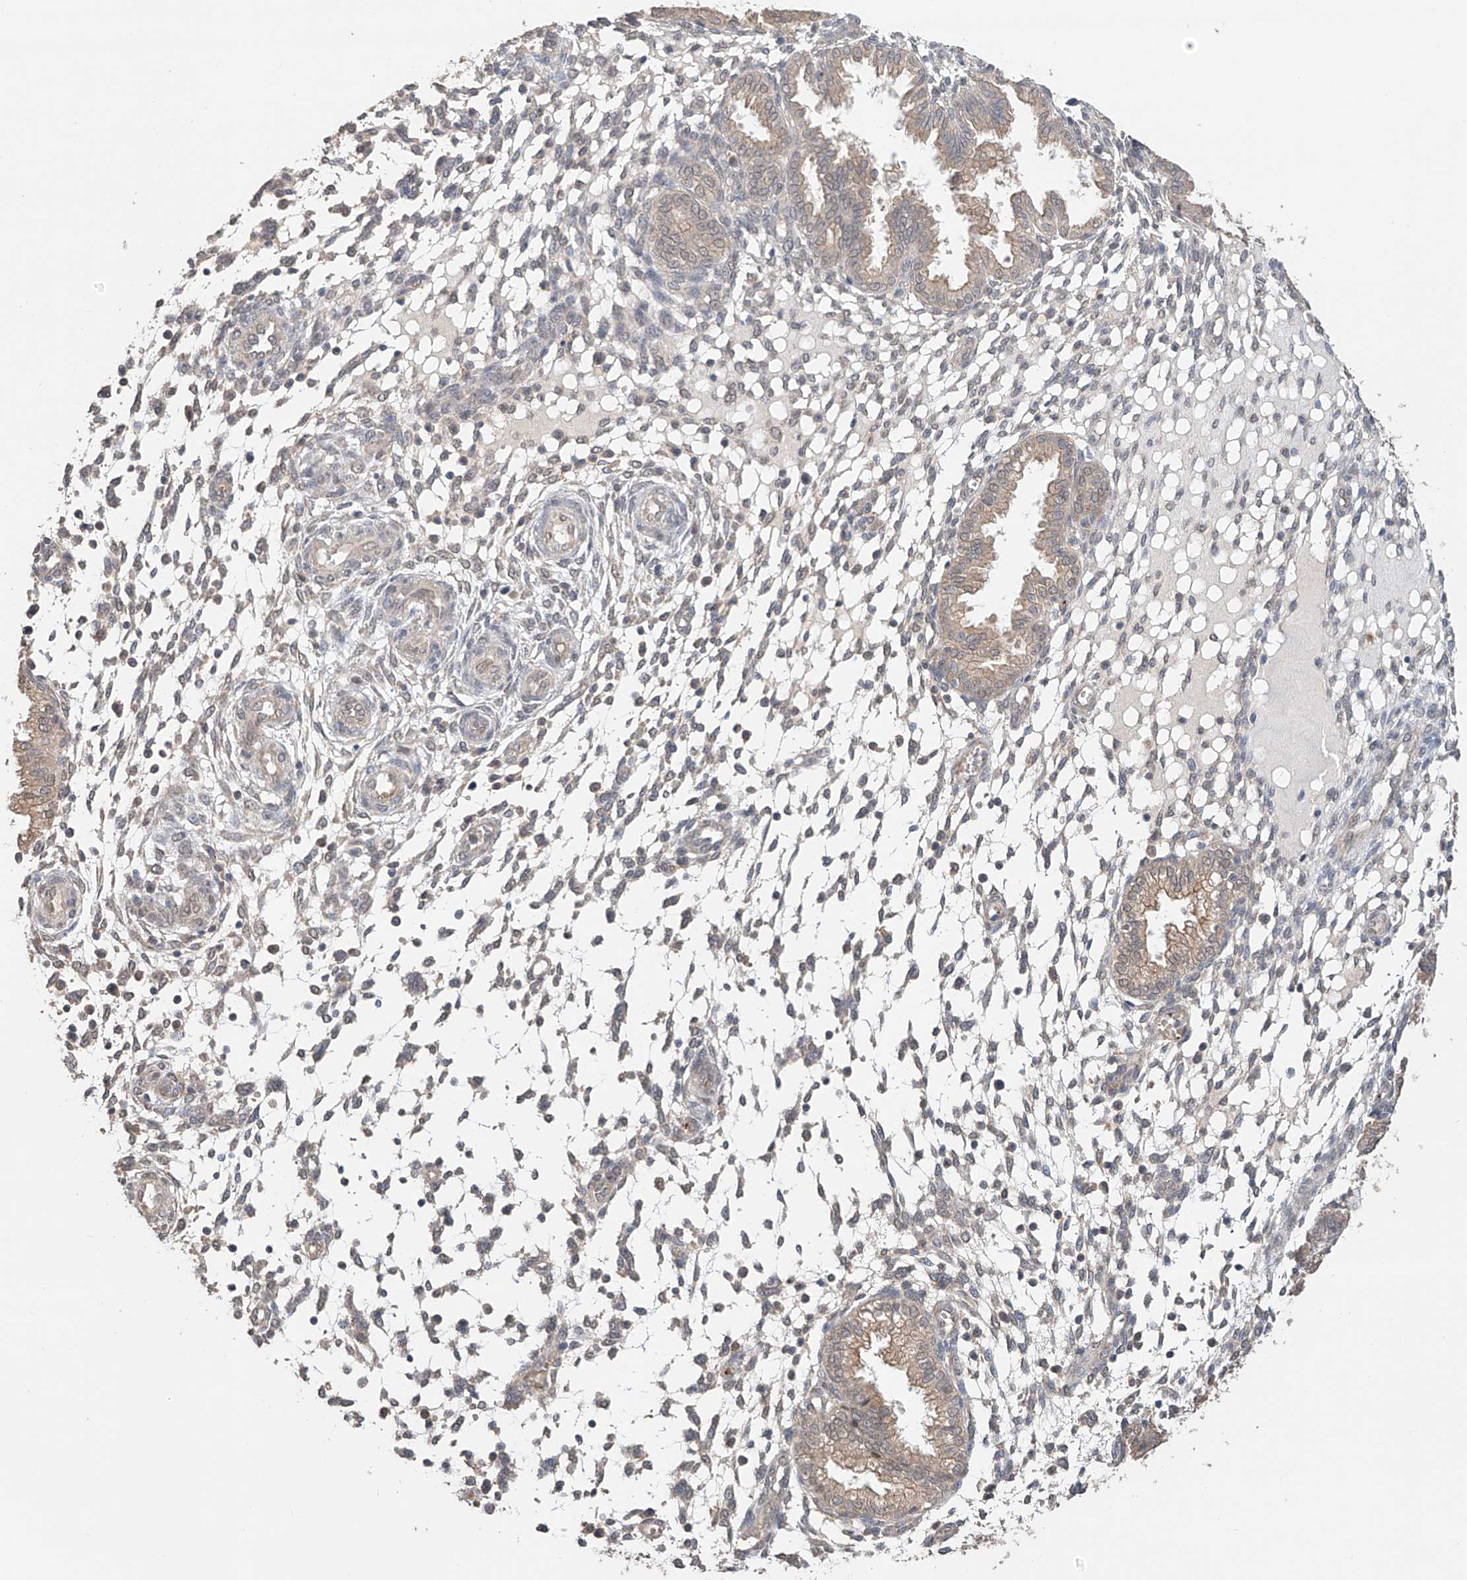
{"staining": {"intensity": "negative", "quantity": "none", "location": "none"}, "tissue": "endometrium", "cell_type": "Cells in endometrial stroma", "image_type": "normal", "snomed": [{"axis": "morphology", "description": "Normal tissue, NOS"}, {"axis": "topography", "description": "Endometrium"}], "caption": "Immunohistochemistry histopathology image of normal endometrium: endometrium stained with DAB (3,3'-diaminobenzidine) demonstrates no significant protein expression in cells in endometrial stroma. Brightfield microscopy of immunohistochemistry stained with DAB (brown) and hematoxylin (blue), captured at high magnification.", "gene": "ZFHX2", "patient": {"sex": "female", "age": 33}}